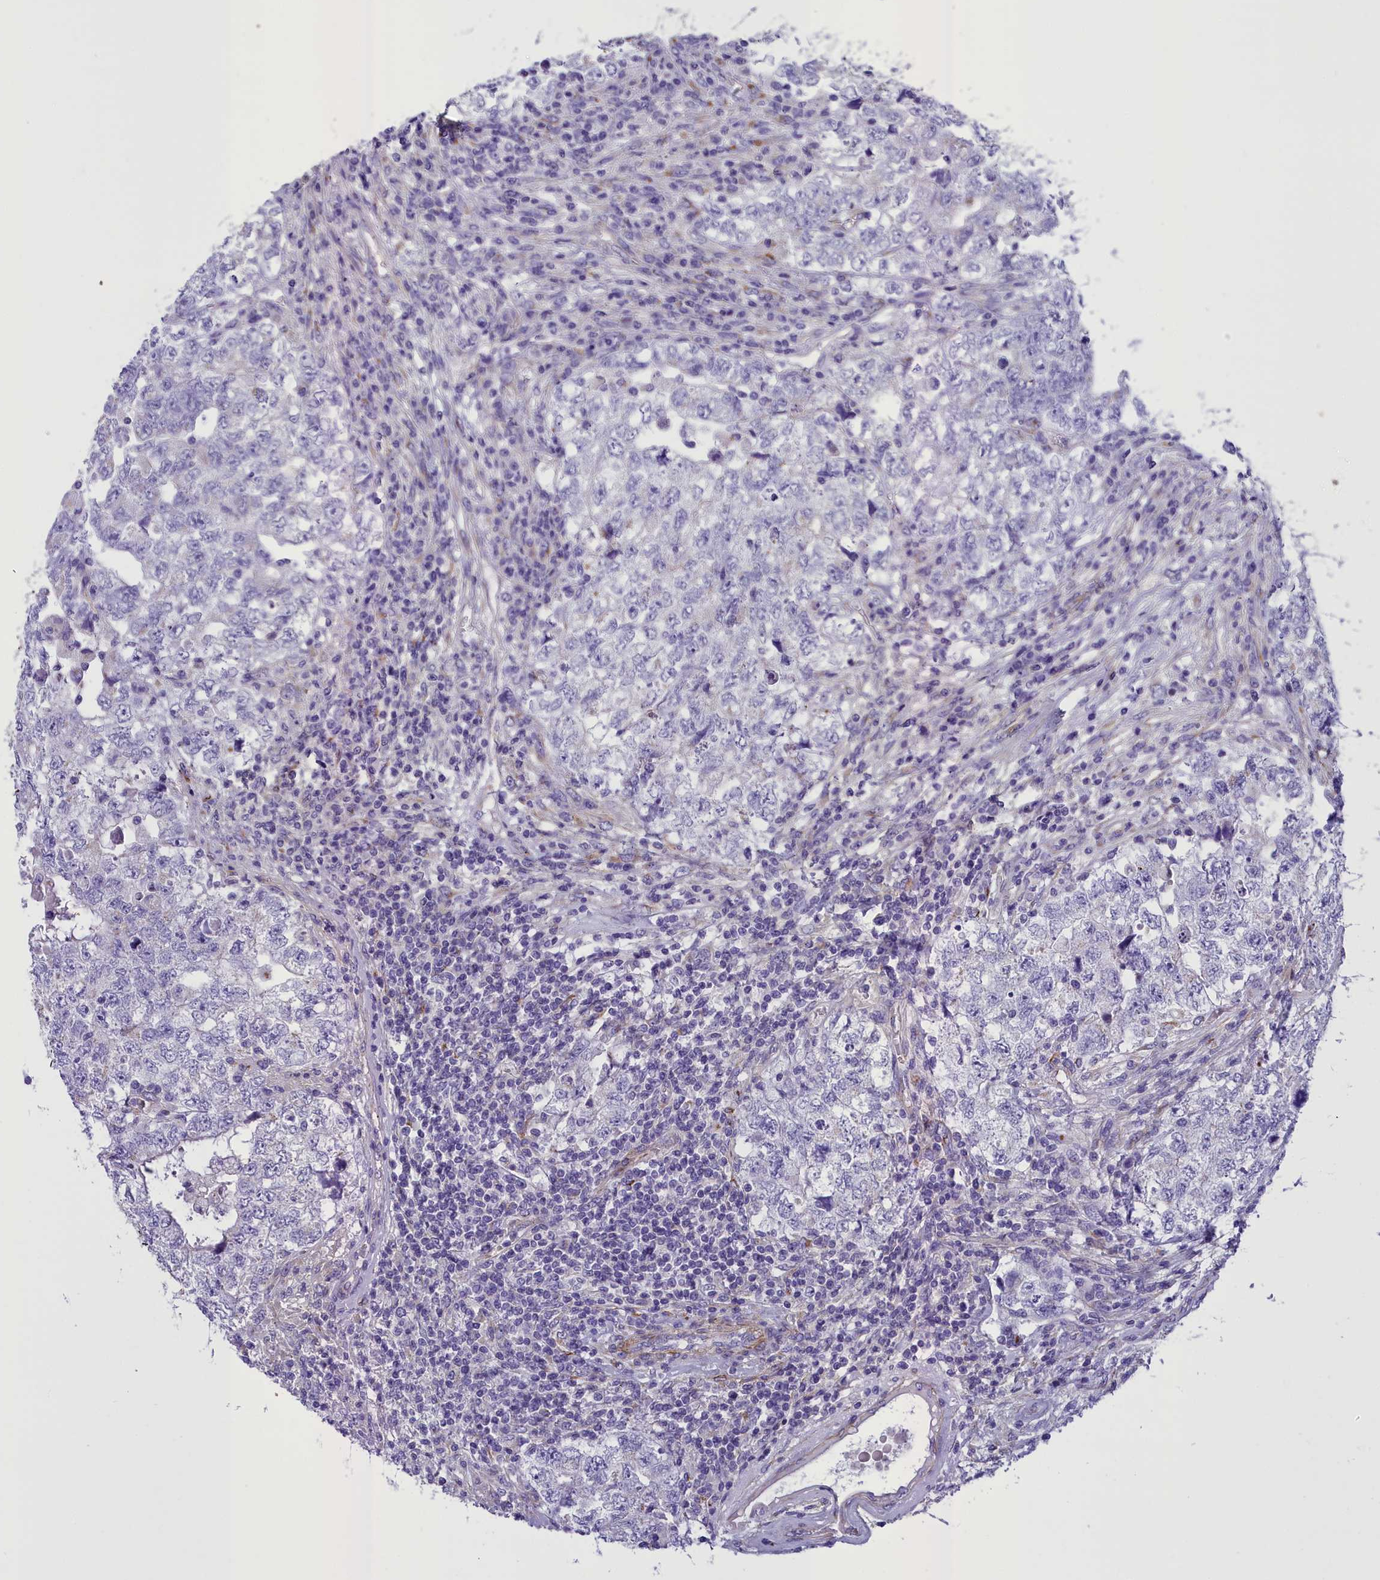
{"staining": {"intensity": "negative", "quantity": "none", "location": "none"}, "tissue": "testis cancer", "cell_type": "Tumor cells", "image_type": "cancer", "snomed": [{"axis": "morphology", "description": "Carcinoma, Embryonal, NOS"}, {"axis": "topography", "description": "Testis"}], "caption": "DAB immunohistochemical staining of testis cancer exhibits no significant staining in tumor cells.", "gene": "GFRA1", "patient": {"sex": "male", "age": 36}}